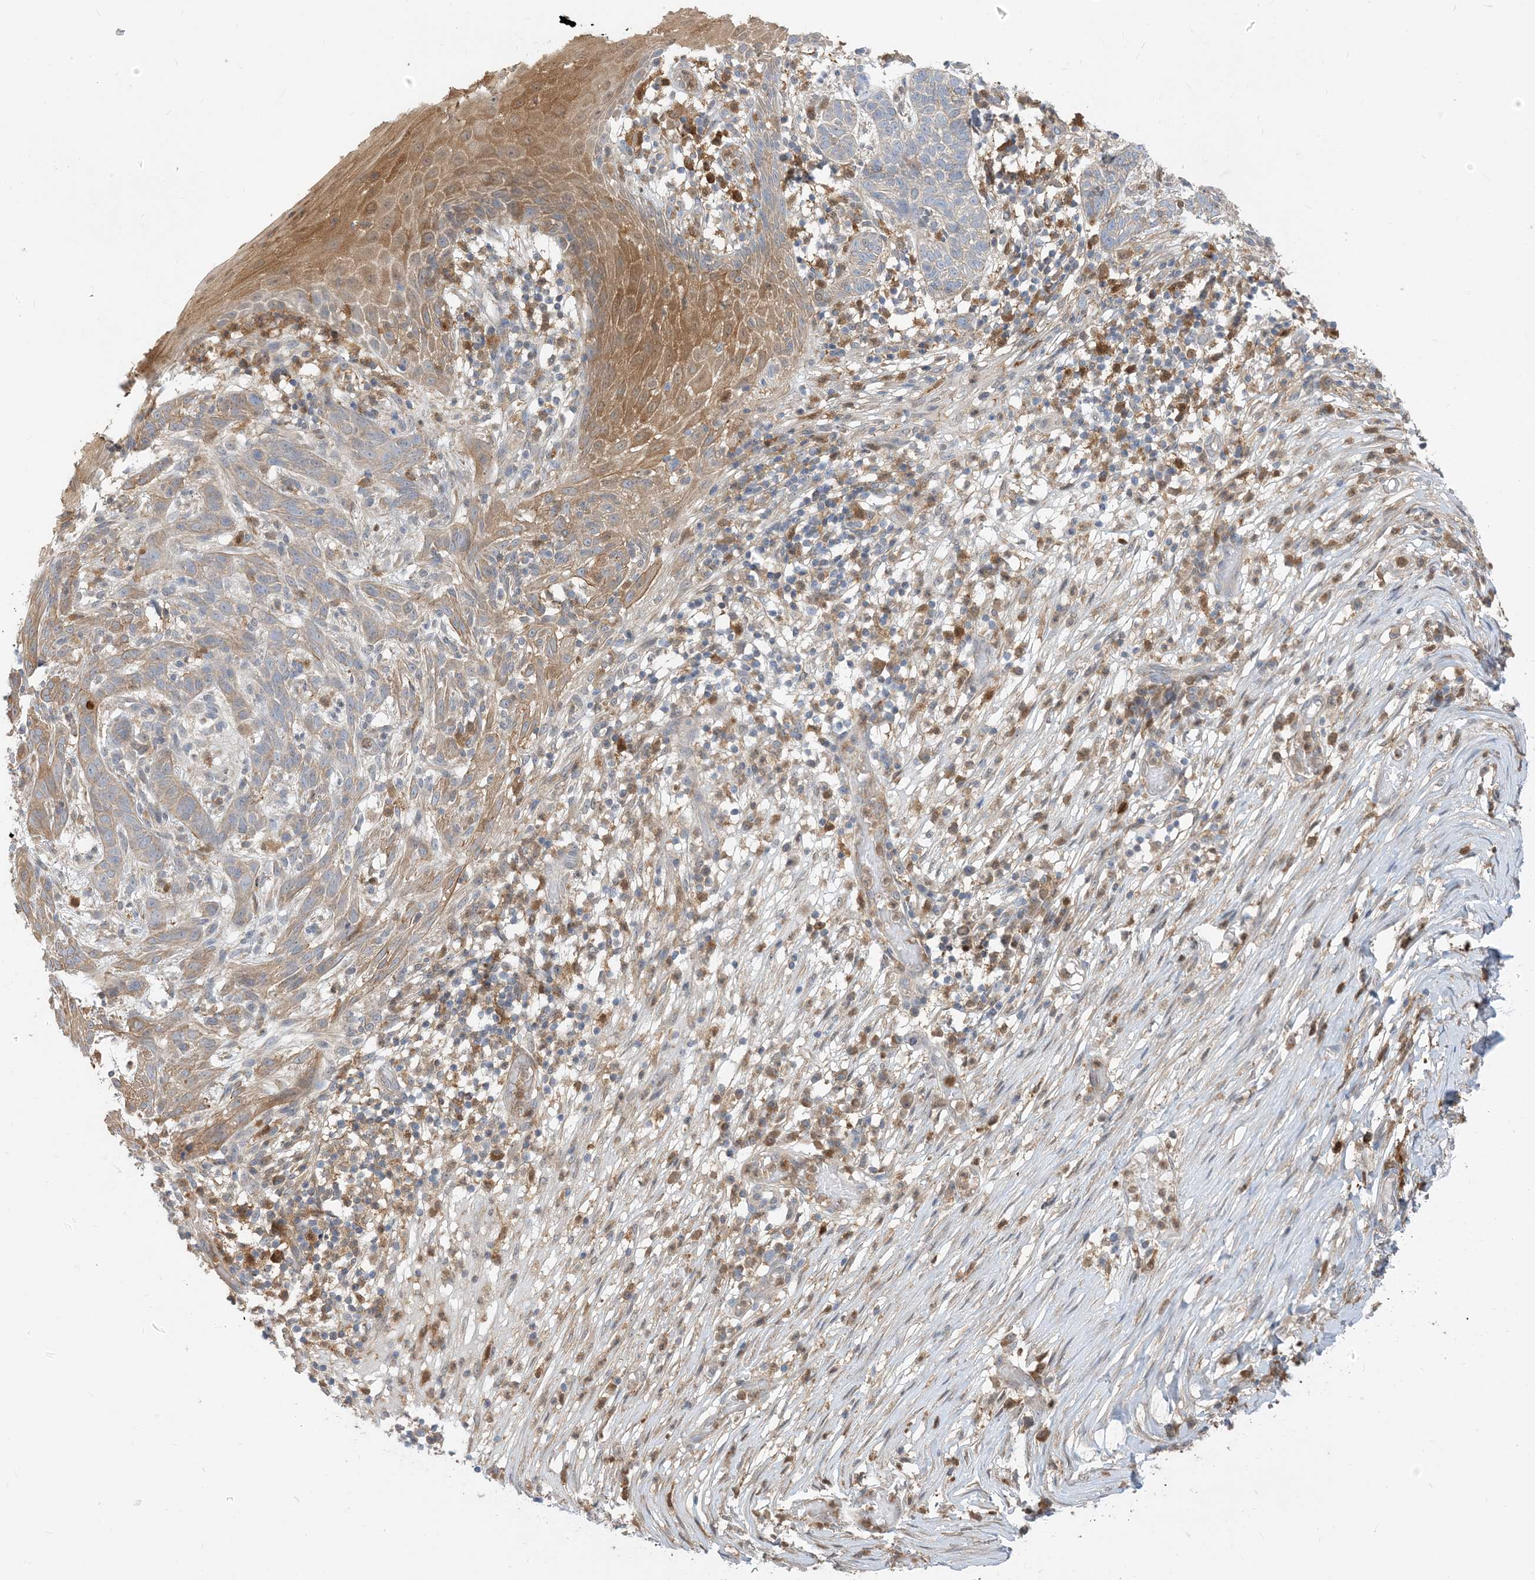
{"staining": {"intensity": "weak", "quantity": "25%-75%", "location": "cytoplasmic/membranous"}, "tissue": "skin cancer", "cell_type": "Tumor cells", "image_type": "cancer", "snomed": [{"axis": "morphology", "description": "Normal tissue, NOS"}, {"axis": "morphology", "description": "Basal cell carcinoma"}, {"axis": "topography", "description": "Skin"}], "caption": "Protein analysis of skin cancer tissue displays weak cytoplasmic/membranous expression in approximately 25%-75% of tumor cells. The protein is shown in brown color, while the nuclei are stained blue.", "gene": "NAGK", "patient": {"sex": "male", "age": 64}}